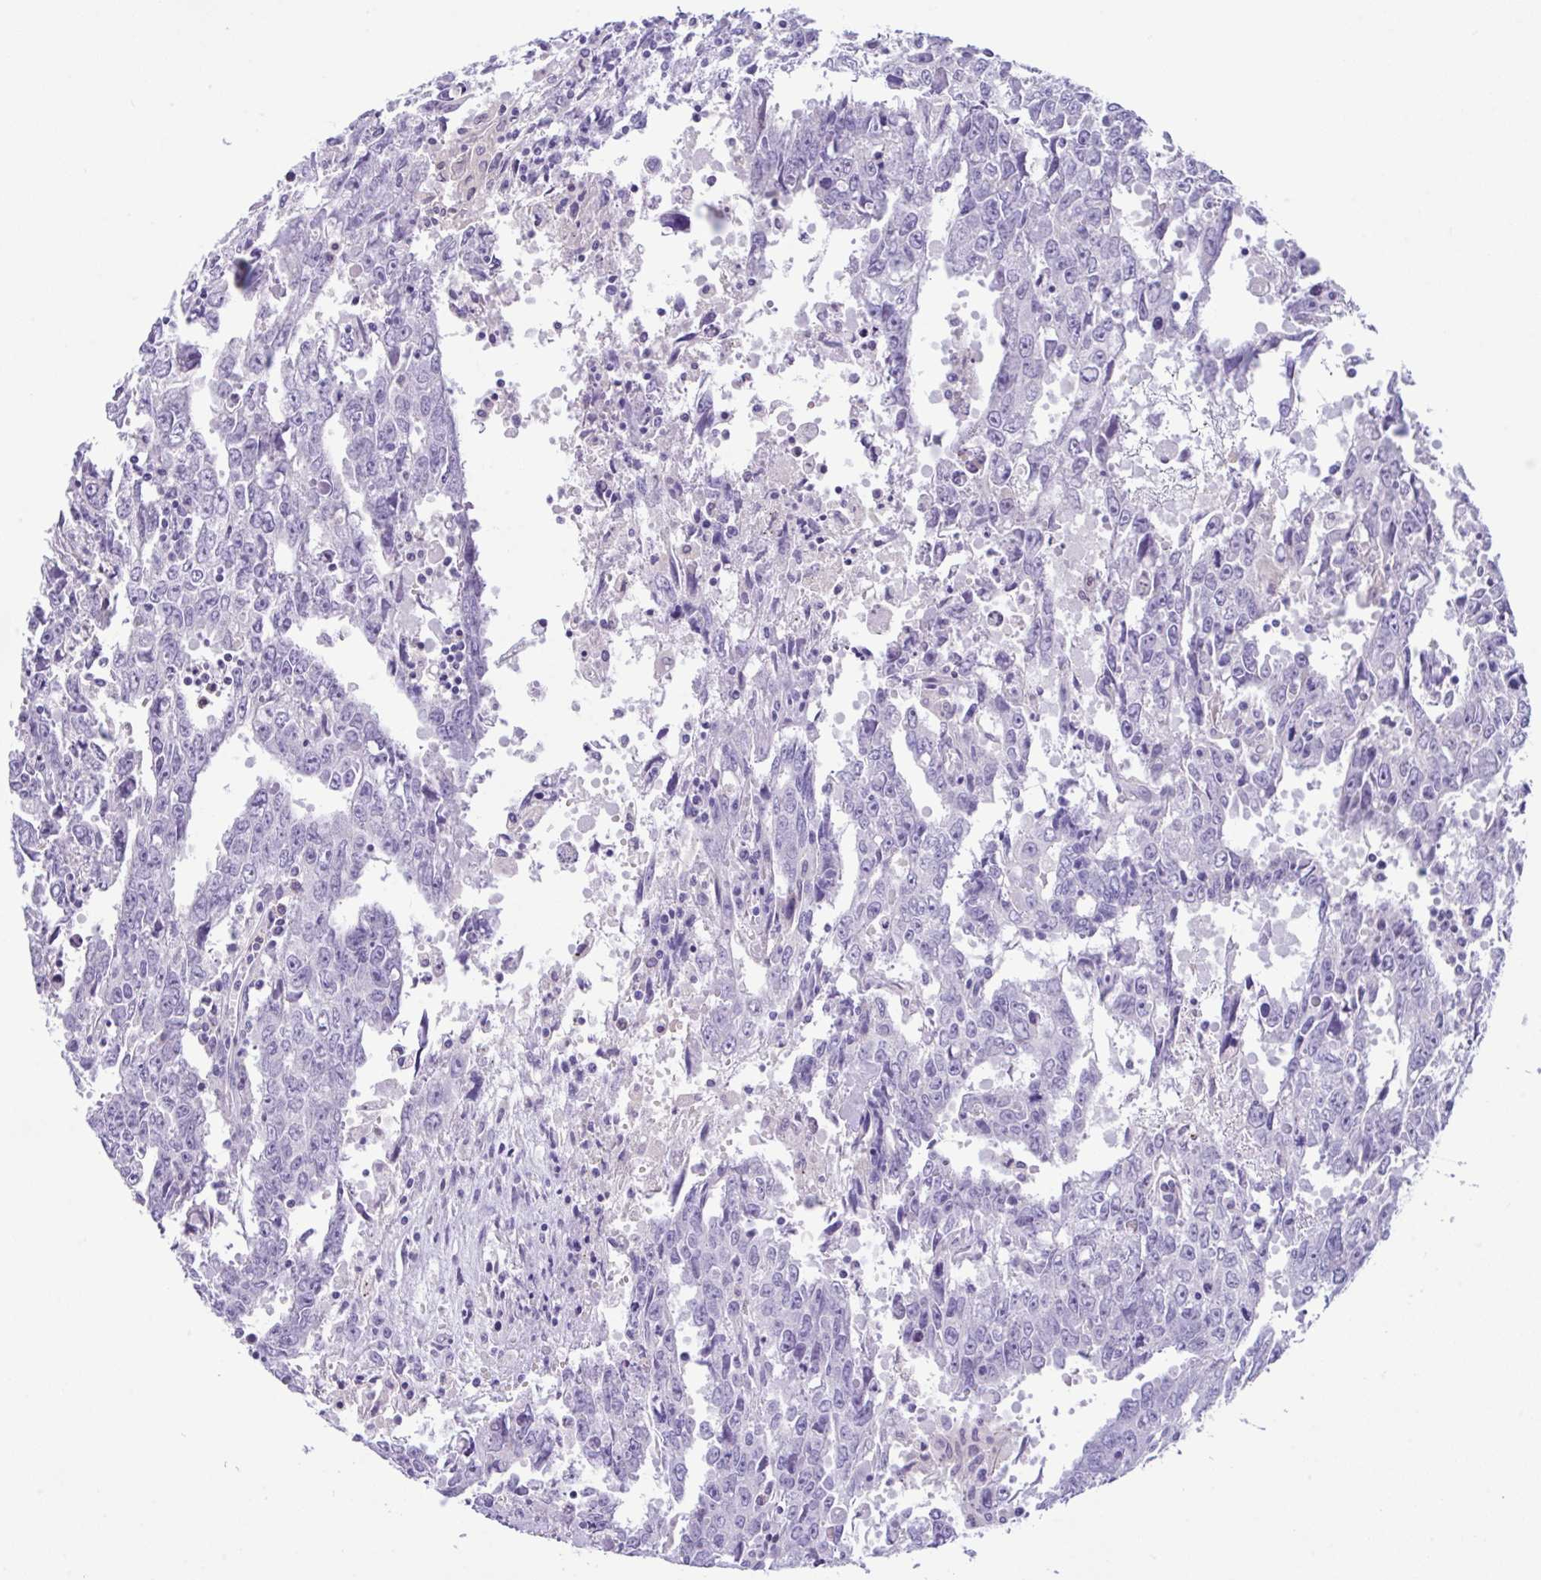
{"staining": {"intensity": "negative", "quantity": "none", "location": "none"}, "tissue": "testis cancer", "cell_type": "Tumor cells", "image_type": "cancer", "snomed": [{"axis": "morphology", "description": "Carcinoma, Embryonal, NOS"}, {"axis": "topography", "description": "Testis"}], "caption": "This is an immunohistochemistry (IHC) histopathology image of human testis embryonal carcinoma. There is no positivity in tumor cells.", "gene": "NCF1", "patient": {"sex": "male", "age": 22}}